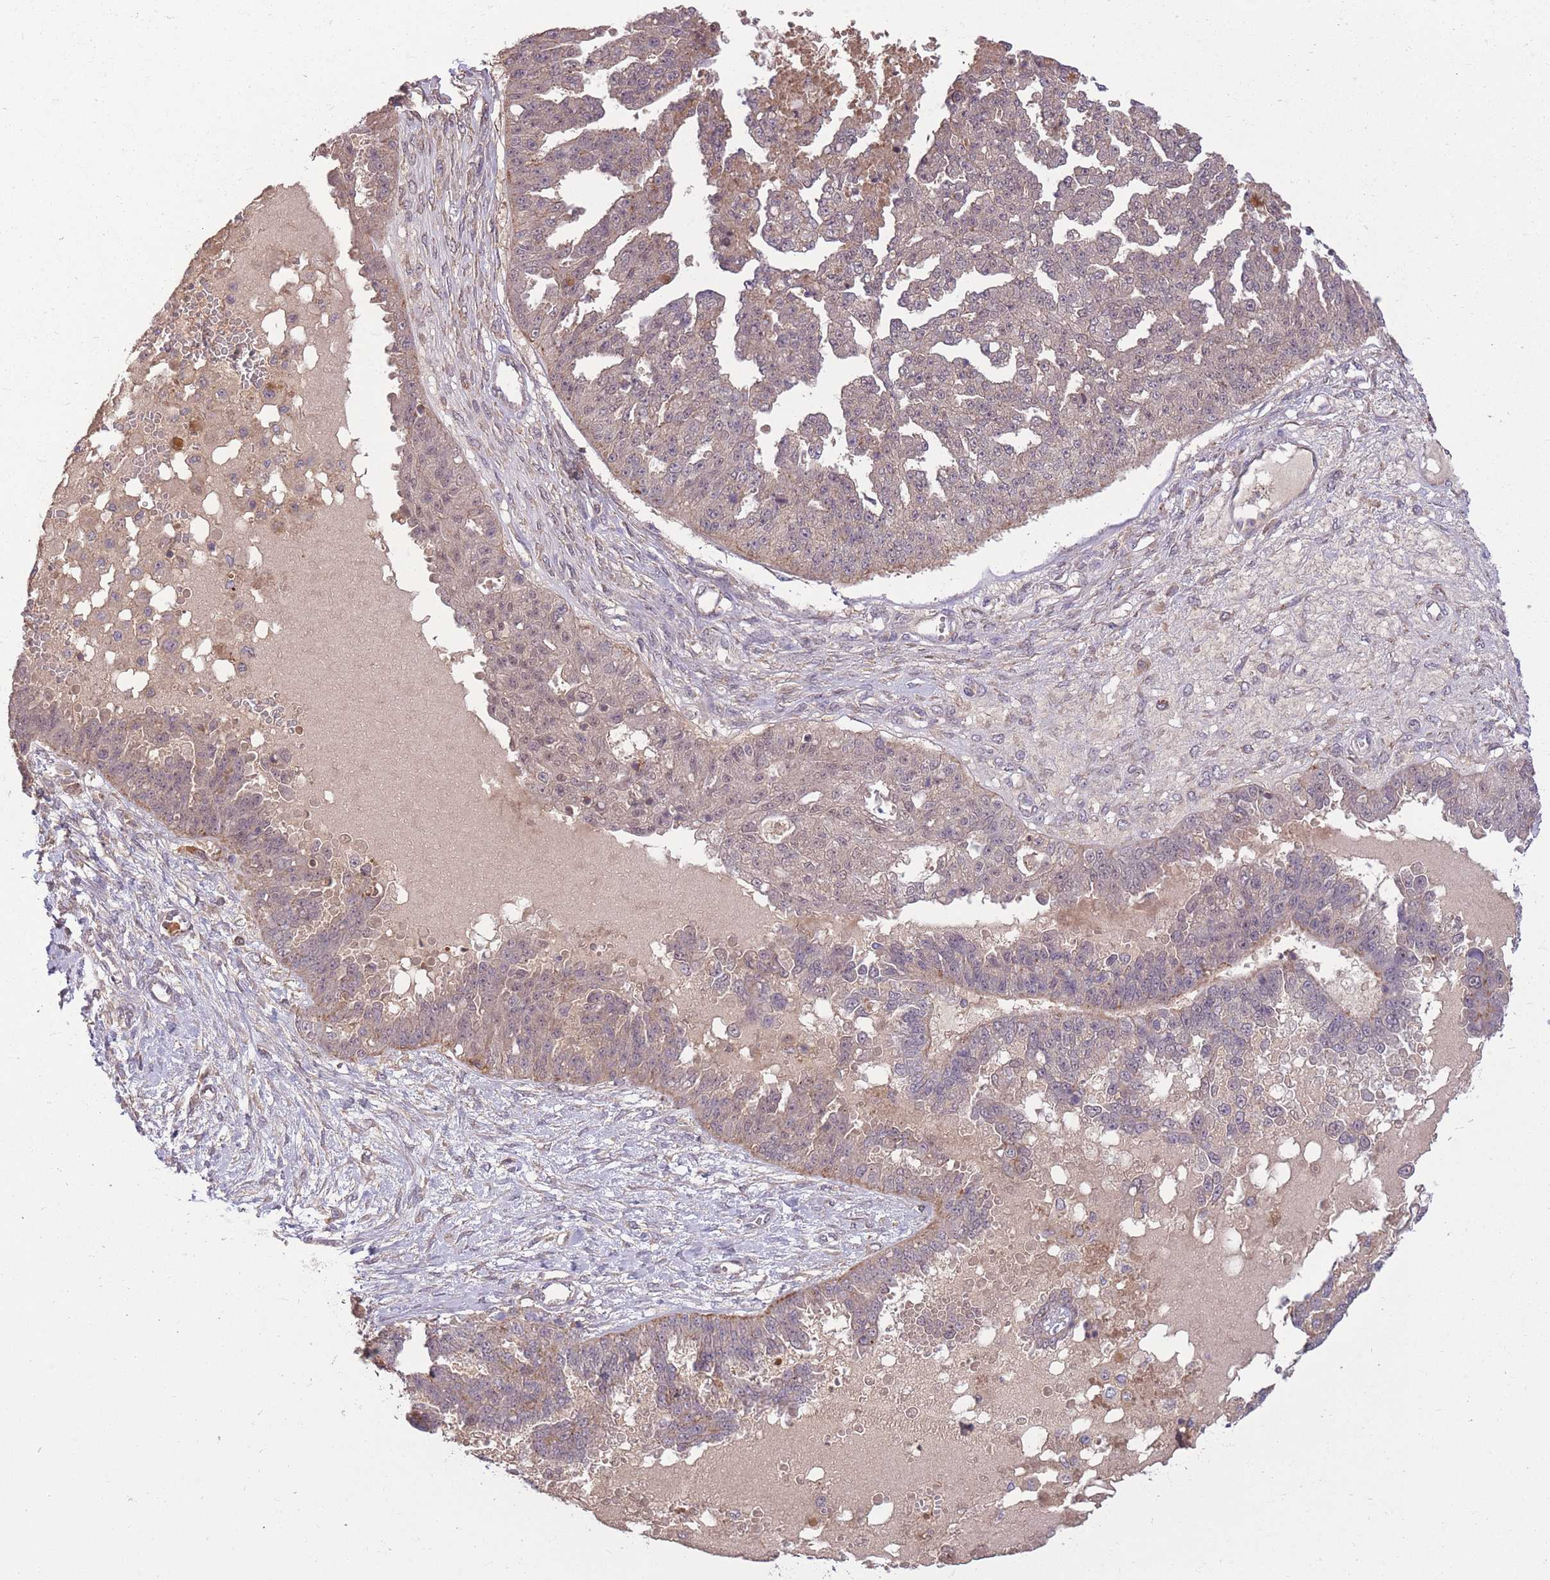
{"staining": {"intensity": "weak", "quantity": "<25%", "location": "cytoplasmic/membranous,nuclear"}, "tissue": "ovarian cancer", "cell_type": "Tumor cells", "image_type": "cancer", "snomed": [{"axis": "morphology", "description": "Cystadenocarcinoma, serous, NOS"}, {"axis": "topography", "description": "Ovary"}], "caption": "An immunohistochemistry (IHC) photomicrograph of serous cystadenocarcinoma (ovarian) is shown. There is no staining in tumor cells of serous cystadenocarcinoma (ovarian).", "gene": "POLR3F", "patient": {"sex": "female", "age": 58}}